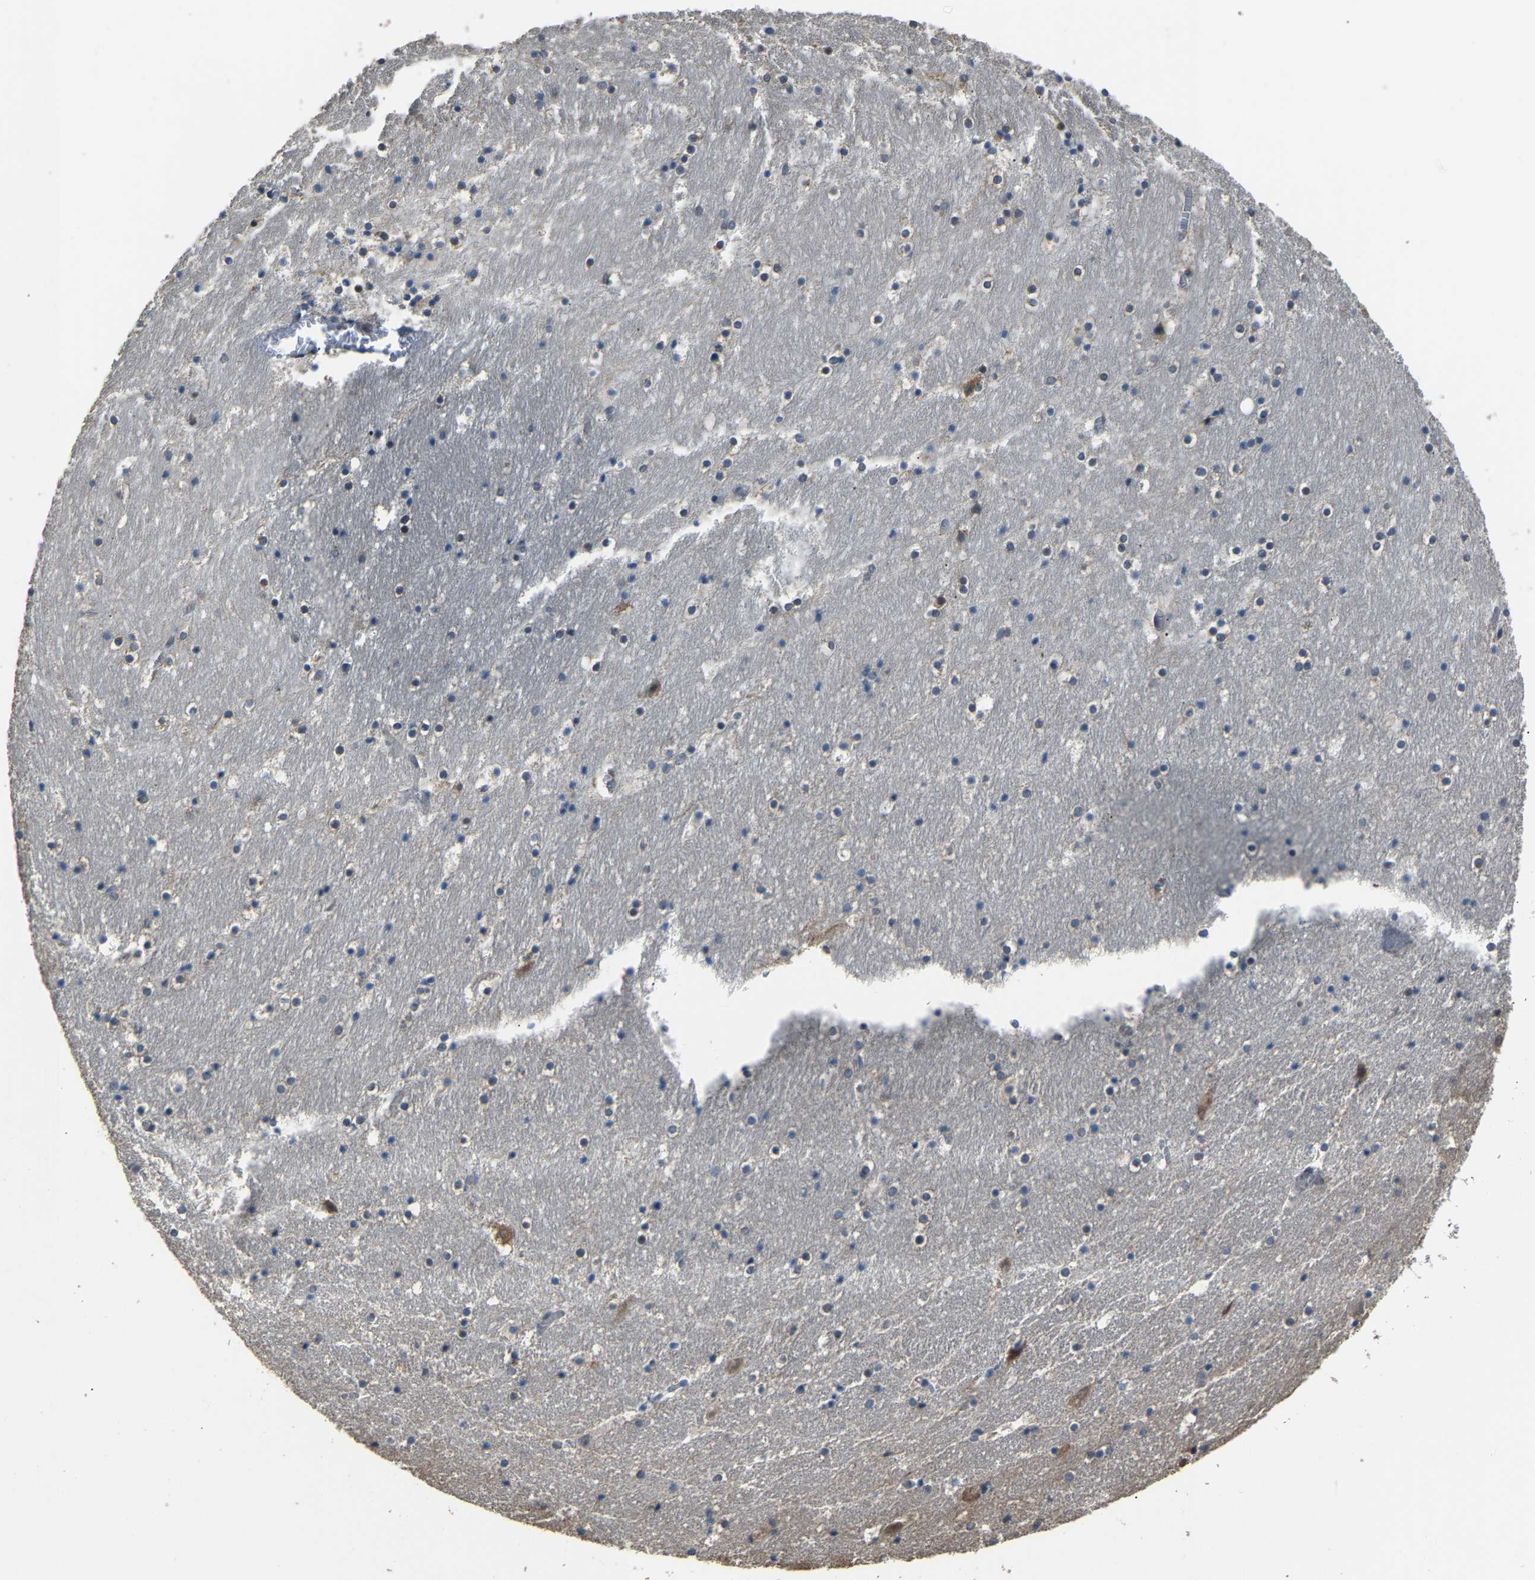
{"staining": {"intensity": "weak", "quantity": "<25%", "location": "cytoplasmic/membranous"}, "tissue": "hippocampus", "cell_type": "Glial cells", "image_type": "normal", "snomed": [{"axis": "morphology", "description": "Normal tissue, NOS"}, {"axis": "topography", "description": "Hippocampus"}], "caption": "Immunohistochemical staining of unremarkable hippocampus displays no significant expression in glial cells.", "gene": "ABCC9", "patient": {"sex": "male", "age": 45}}